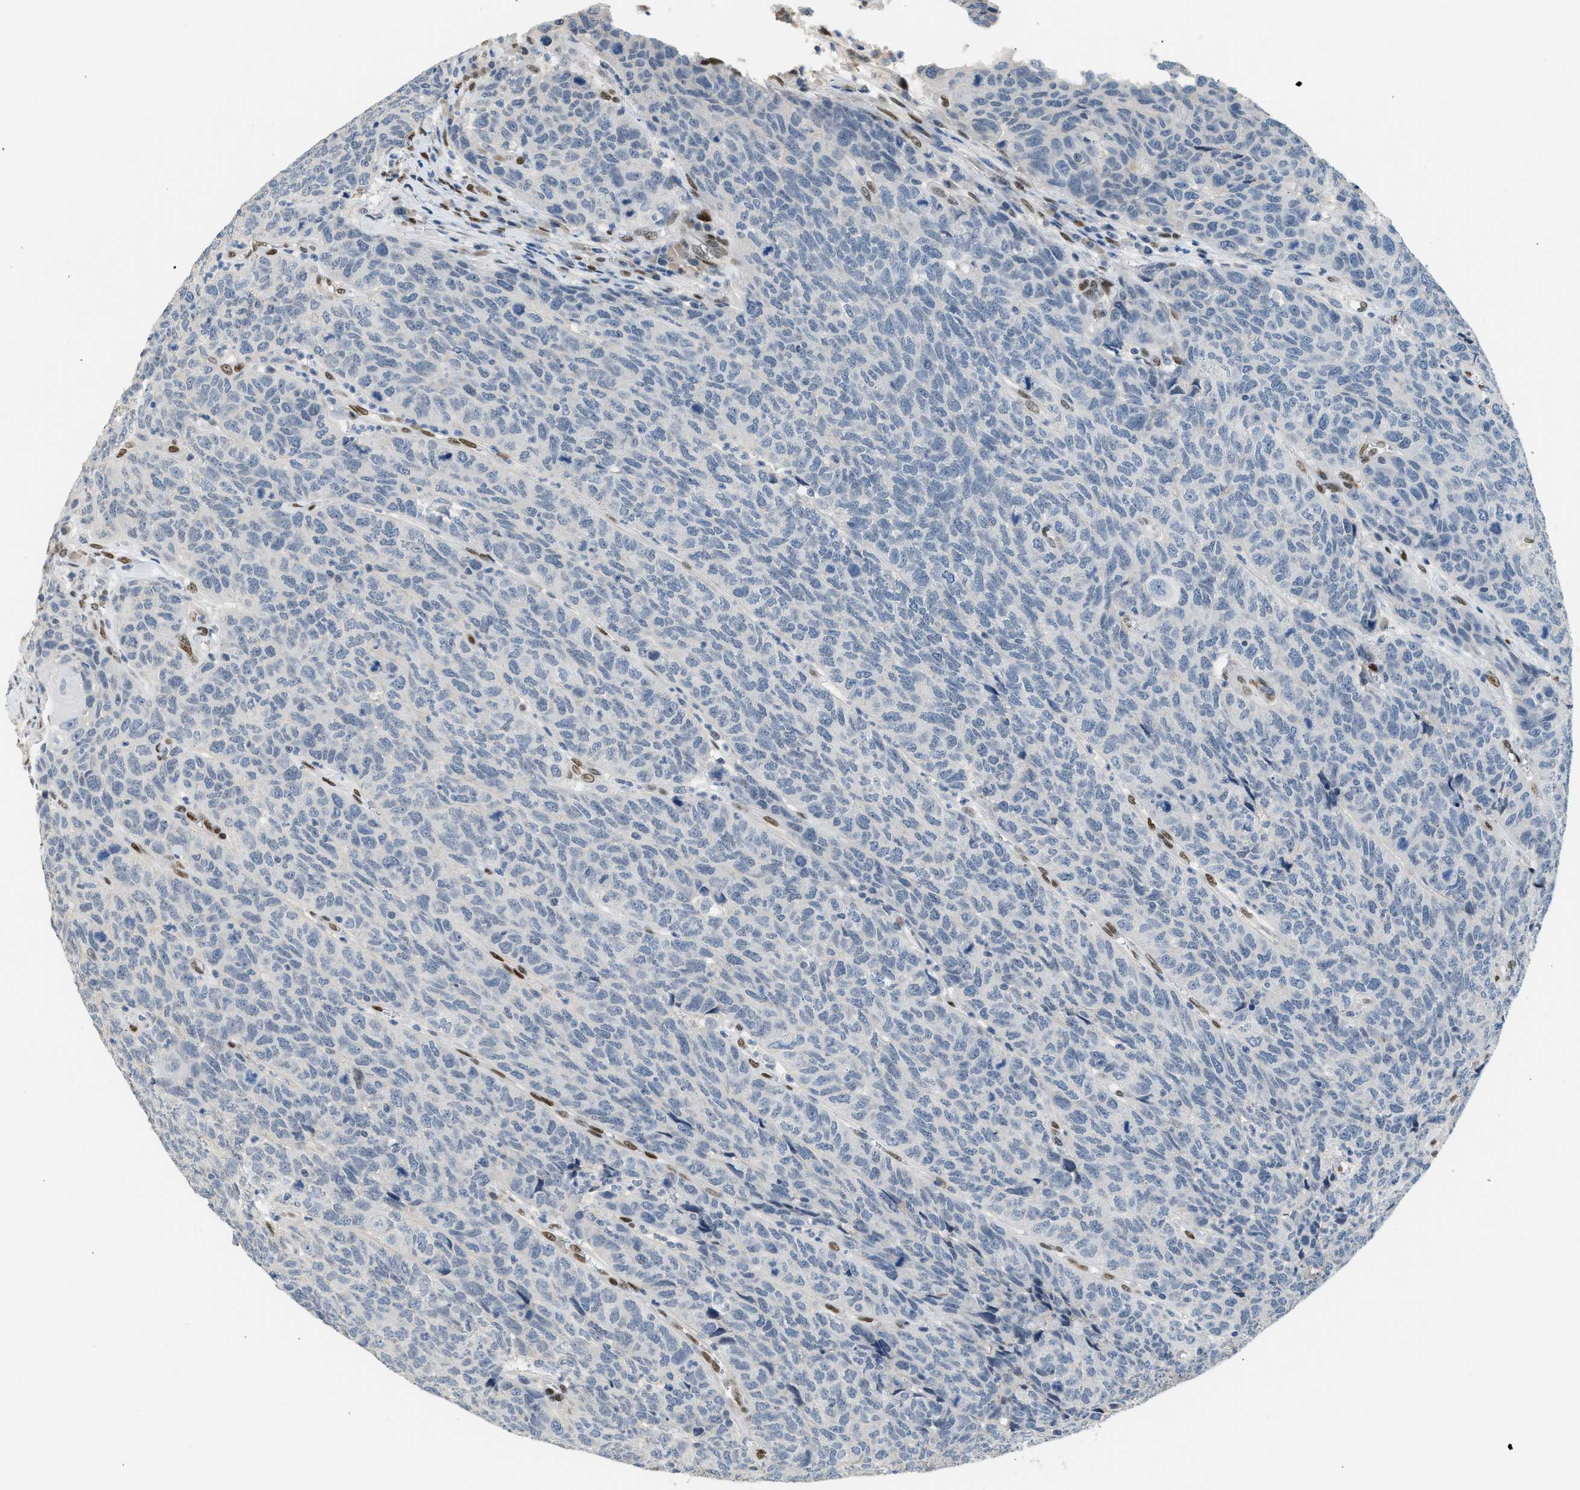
{"staining": {"intensity": "negative", "quantity": "none", "location": "none"}, "tissue": "head and neck cancer", "cell_type": "Tumor cells", "image_type": "cancer", "snomed": [{"axis": "morphology", "description": "Squamous cell carcinoma, NOS"}, {"axis": "topography", "description": "Head-Neck"}], "caption": "The photomicrograph shows no significant expression in tumor cells of squamous cell carcinoma (head and neck). The staining is performed using DAB (3,3'-diaminobenzidine) brown chromogen with nuclei counter-stained in using hematoxylin.", "gene": "ZBTB20", "patient": {"sex": "male", "age": 66}}